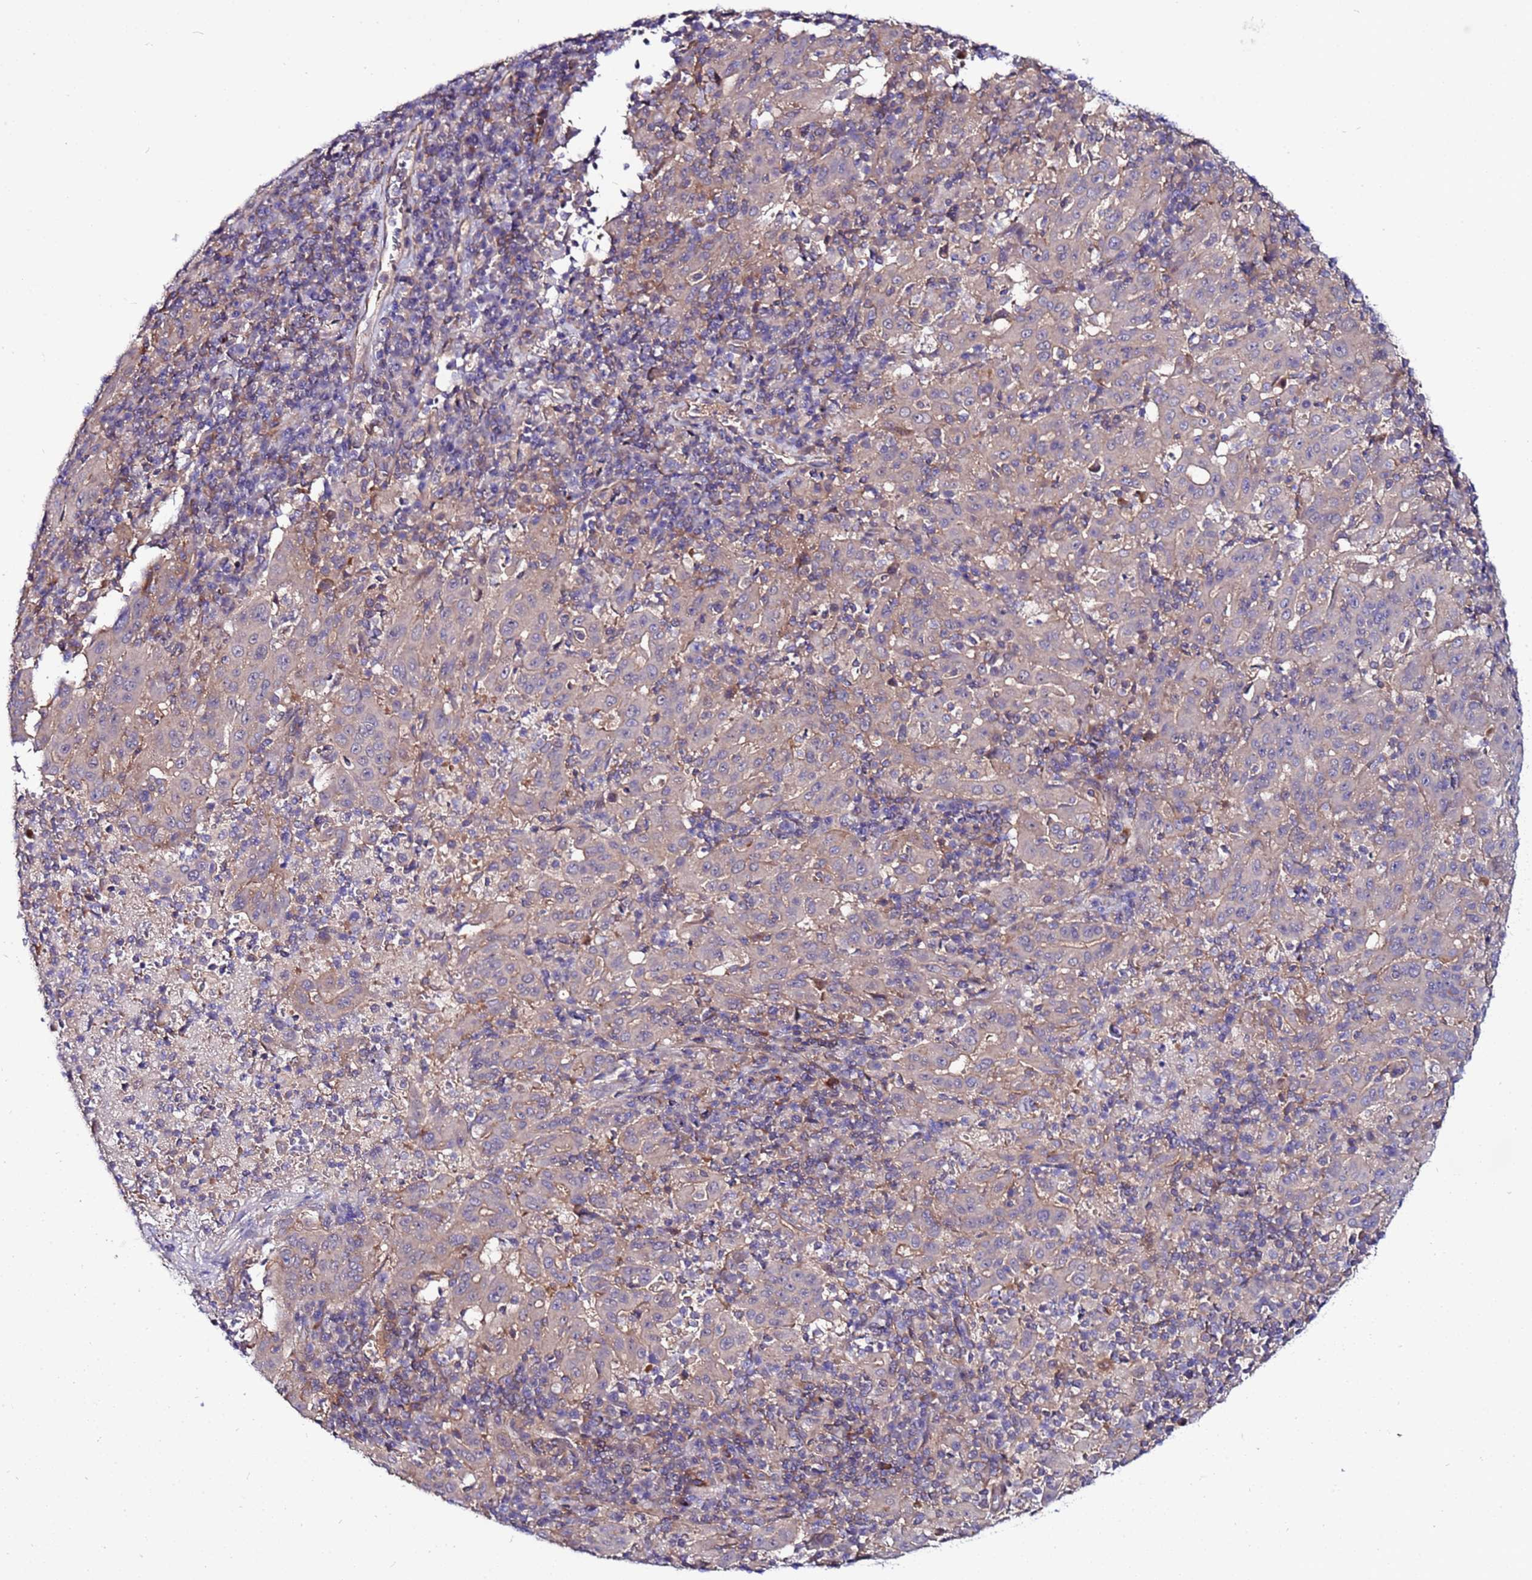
{"staining": {"intensity": "weak", "quantity": "<25%", "location": "cytoplasmic/membranous"}, "tissue": "pancreatic cancer", "cell_type": "Tumor cells", "image_type": "cancer", "snomed": [{"axis": "morphology", "description": "Adenocarcinoma, NOS"}, {"axis": "topography", "description": "Pancreas"}], "caption": "This image is of adenocarcinoma (pancreatic) stained with immunohistochemistry (IHC) to label a protein in brown with the nuclei are counter-stained blue. There is no expression in tumor cells.", "gene": "STK38", "patient": {"sex": "male", "age": 63}}